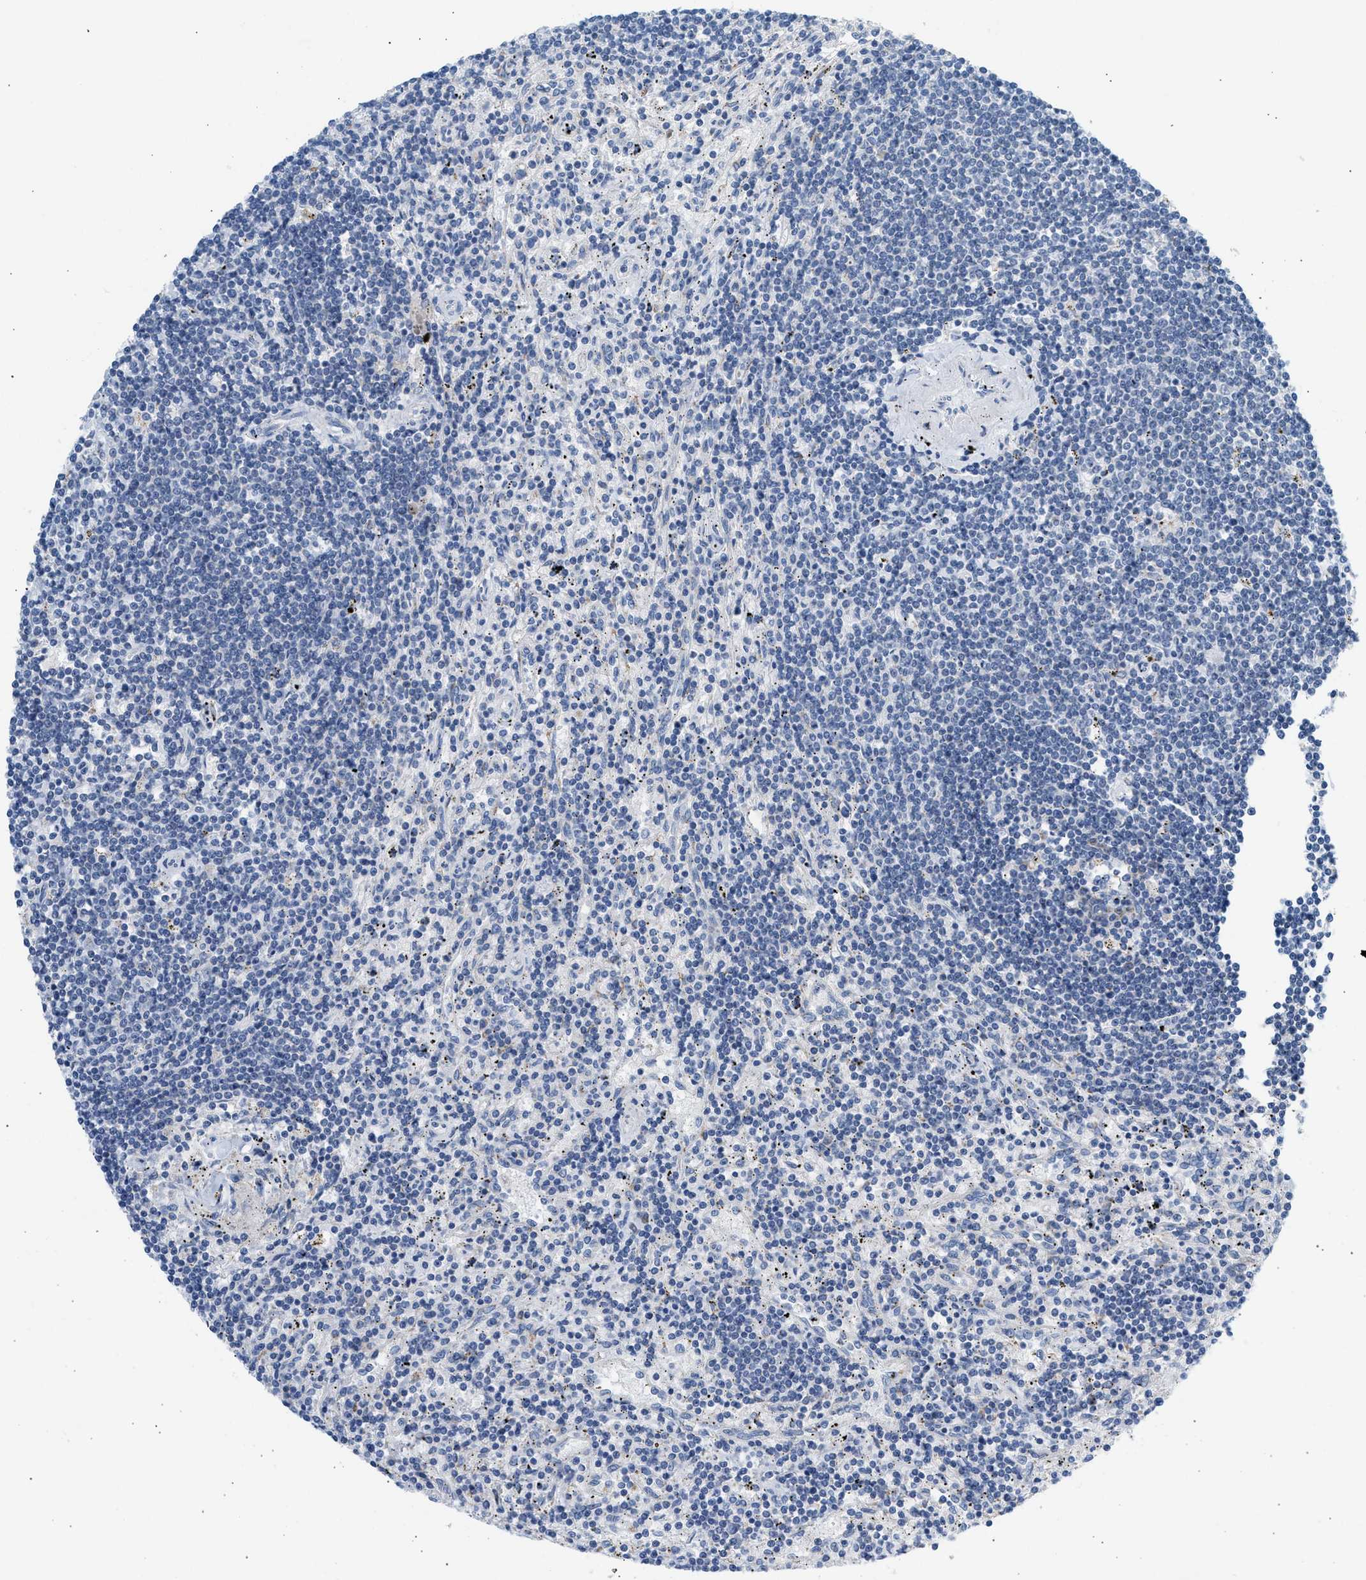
{"staining": {"intensity": "negative", "quantity": "none", "location": "none"}, "tissue": "lymphoma", "cell_type": "Tumor cells", "image_type": "cancer", "snomed": [{"axis": "morphology", "description": "Malignant lymphoma, non-Hodgkin's type, Low grade"}, {"axis": "topography", "description": "Spleen"}], "caption": "This is a micrograph of immunohistochemistry staining of lymphoma, which shows no expression in tumor cells.", "gene": "NDUFS8", "patient": {"sex": "male", "age": 76}}